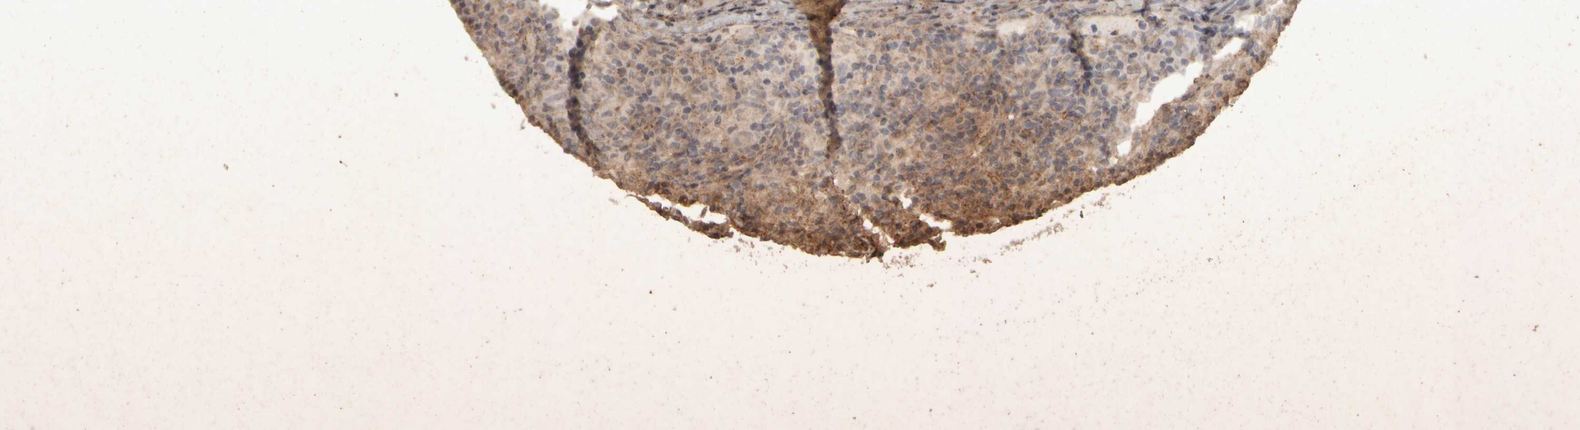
{"staining": {"intensity": "weak", "quantity": "<25%", "location": "cytoplasmic/membranous"}, "tissue": "lymphoma", "cell_type": "Tumor cells", "image_type": "cancer", "snomed": [{"axis": "morphology", "description": "Hodgkin's disease, NOS"}, {"axis": "topography", "description": "Lymph node"}], "caption": "High magnification brightfield microscopy of lymphoma stained with DAB (brown) and counterstained with hematoxylin (blue): tumor cells show no significant positivity. The staining is performed using DAB brown chromogen with nuclei counter-stained in using hematoxylin.", "gene": "ACO1", "patient": {"sex": "male", "age": 70}}